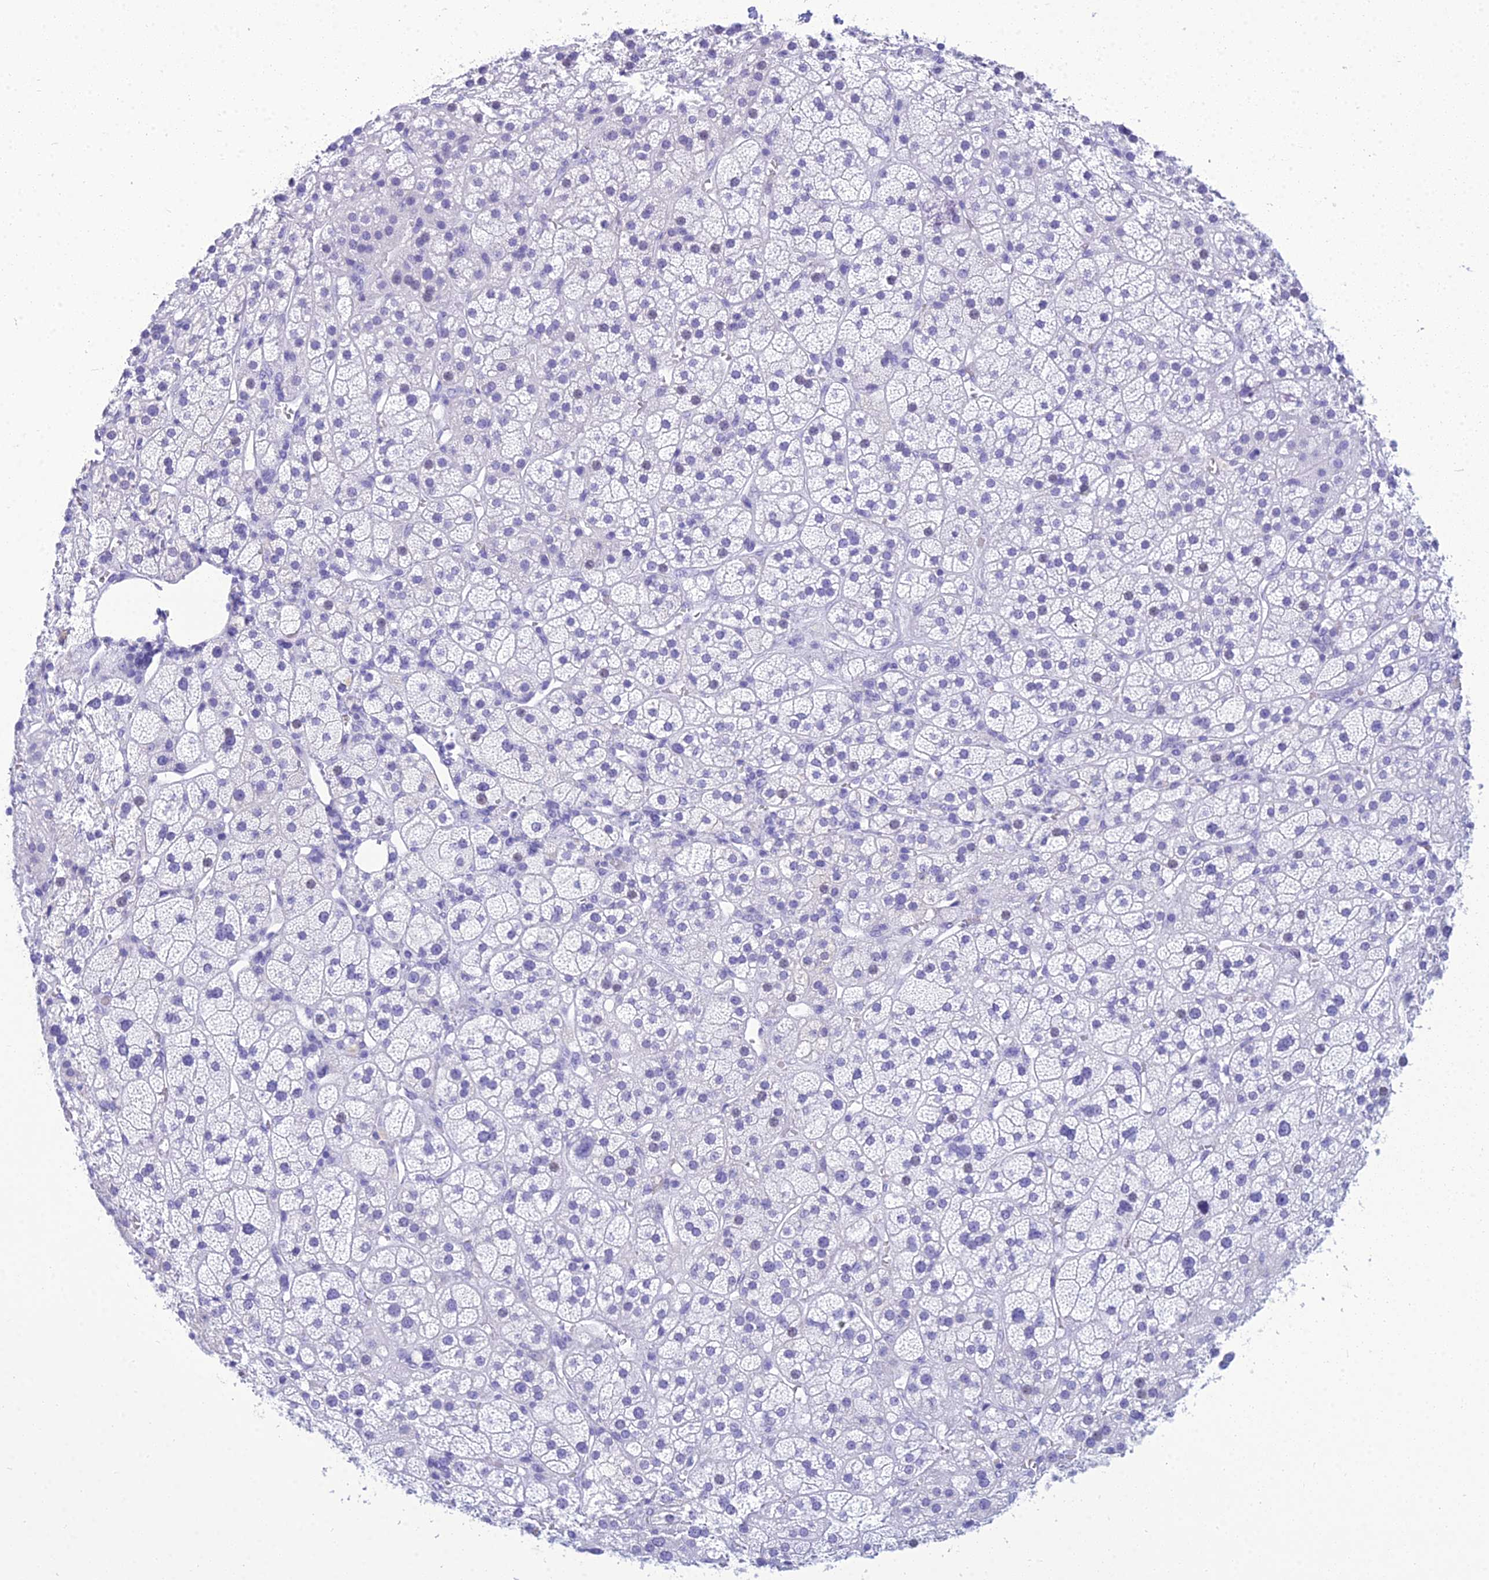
{"staining": {"intensity": "negative", "quantity": "none", "location": "none"}, "tissue": "adrenal gland", "cell_type": "Glandular cells", "image_type": "normal", "snomed": [{"axis": "morphology", "description": "Normal tissue, NOS"}, {"axis": "topography", "description": "Adrenal gland"}], "caption": "High power microscopy histopathology image of an immunohistochemistry histopathology image of benign adrenal gland, revealing no significant expression in glandular cells. (Immunohistochemistry, brightfield microscopy, high magnification).", "gene": "ZNF442", "patient": {"sex": "female", "age": 70}}